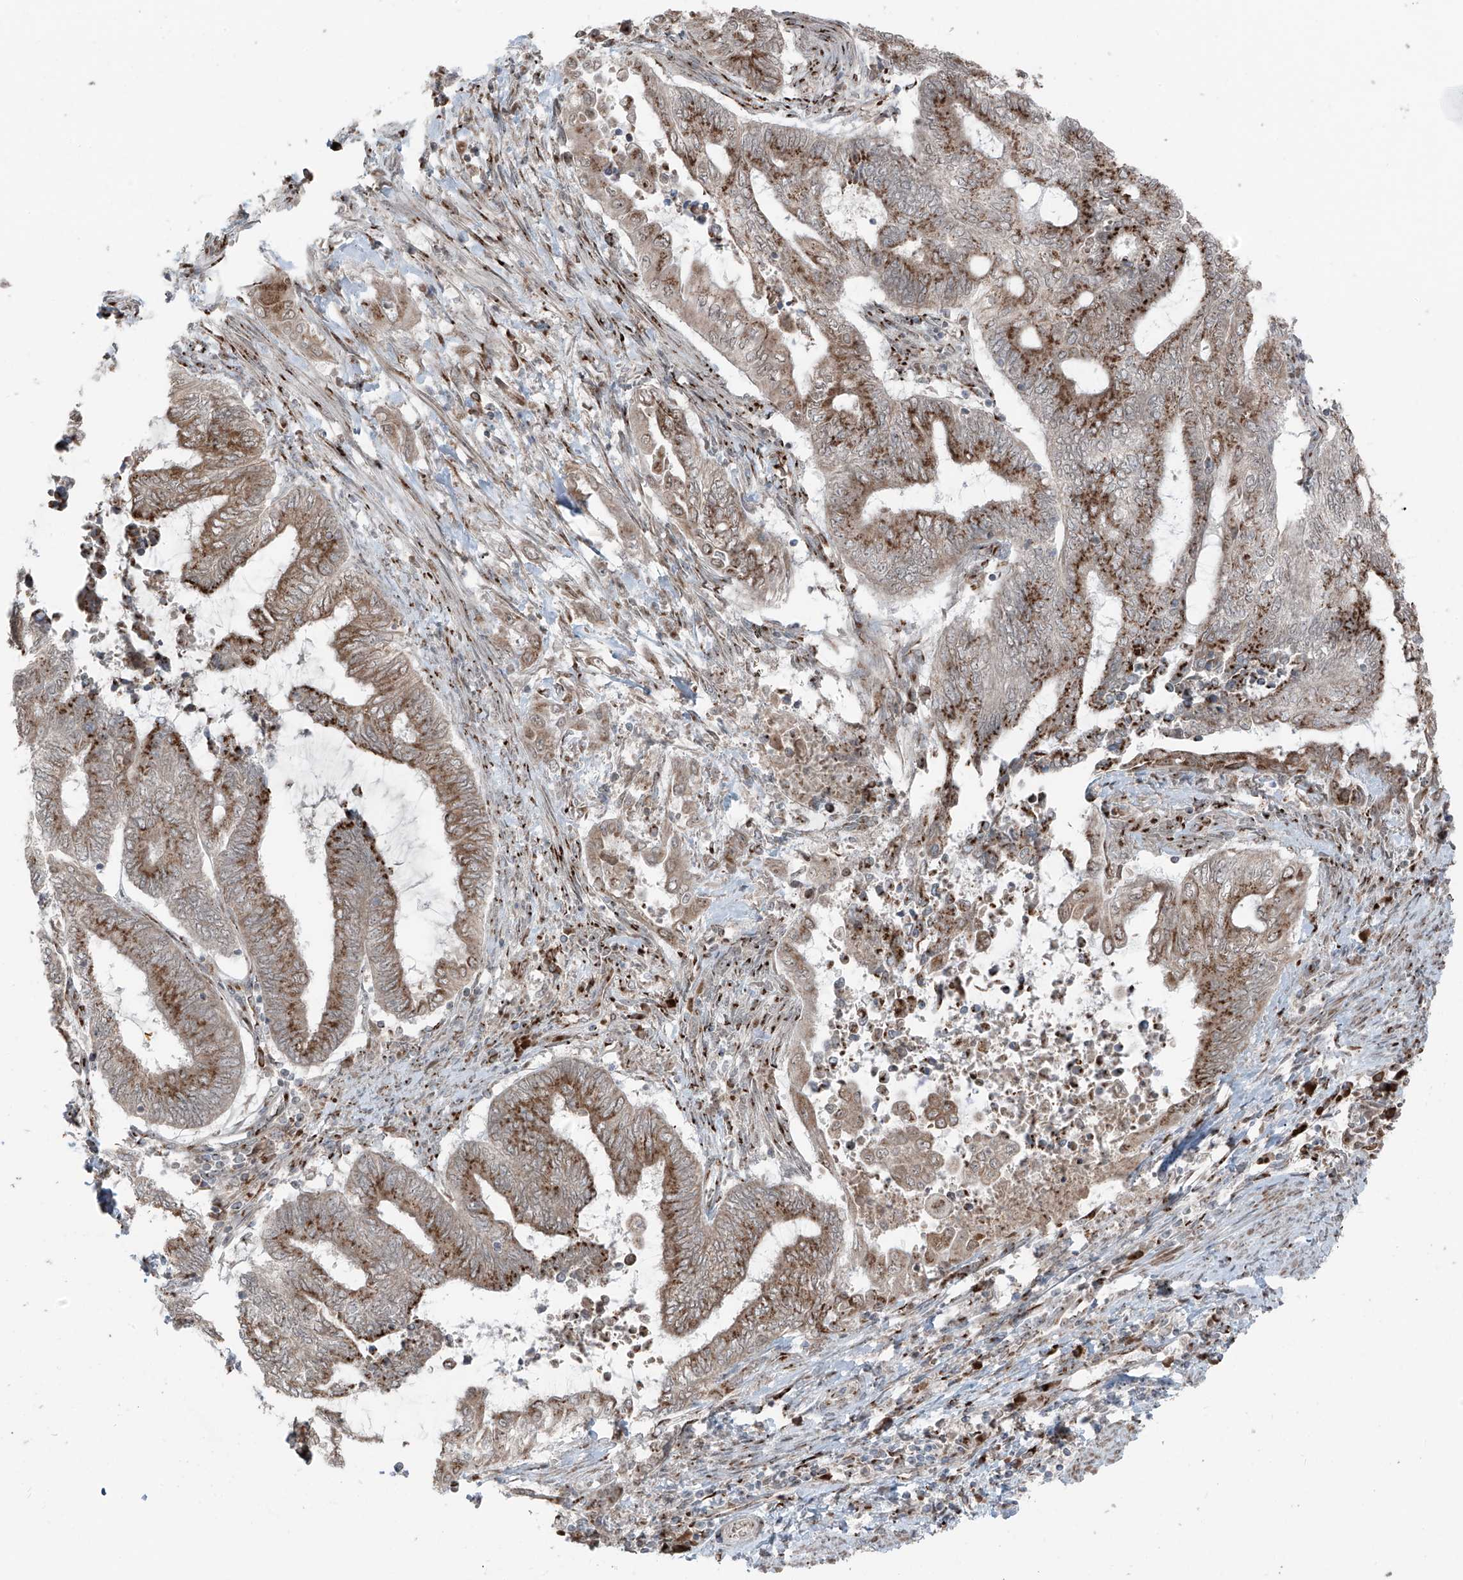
{"staining": {"intensity": "moderate", "quantity": "25%-75%", "location": "cytoplasmic/membranous"}, "tissue": "endometrial cancer", "cell_type": "Tumor cells", "image_type": "cancer", "snomed": [{"axis": "morphology", "description": "Adenocarcinoma, NOS"}, {"axis": "topography", "description": "Uterus"}, {"axis": "topography", "description": "Endometrium"}], "caption": "IHC (DAB) staining of human endometrial adenocarcinoma exhibits moderate cytoplasmic/membranous protein positivity in about 25%-75% of tumor cells.", "gene": "ERLEC1", "patient": {"sex": "female", "age": 70}}